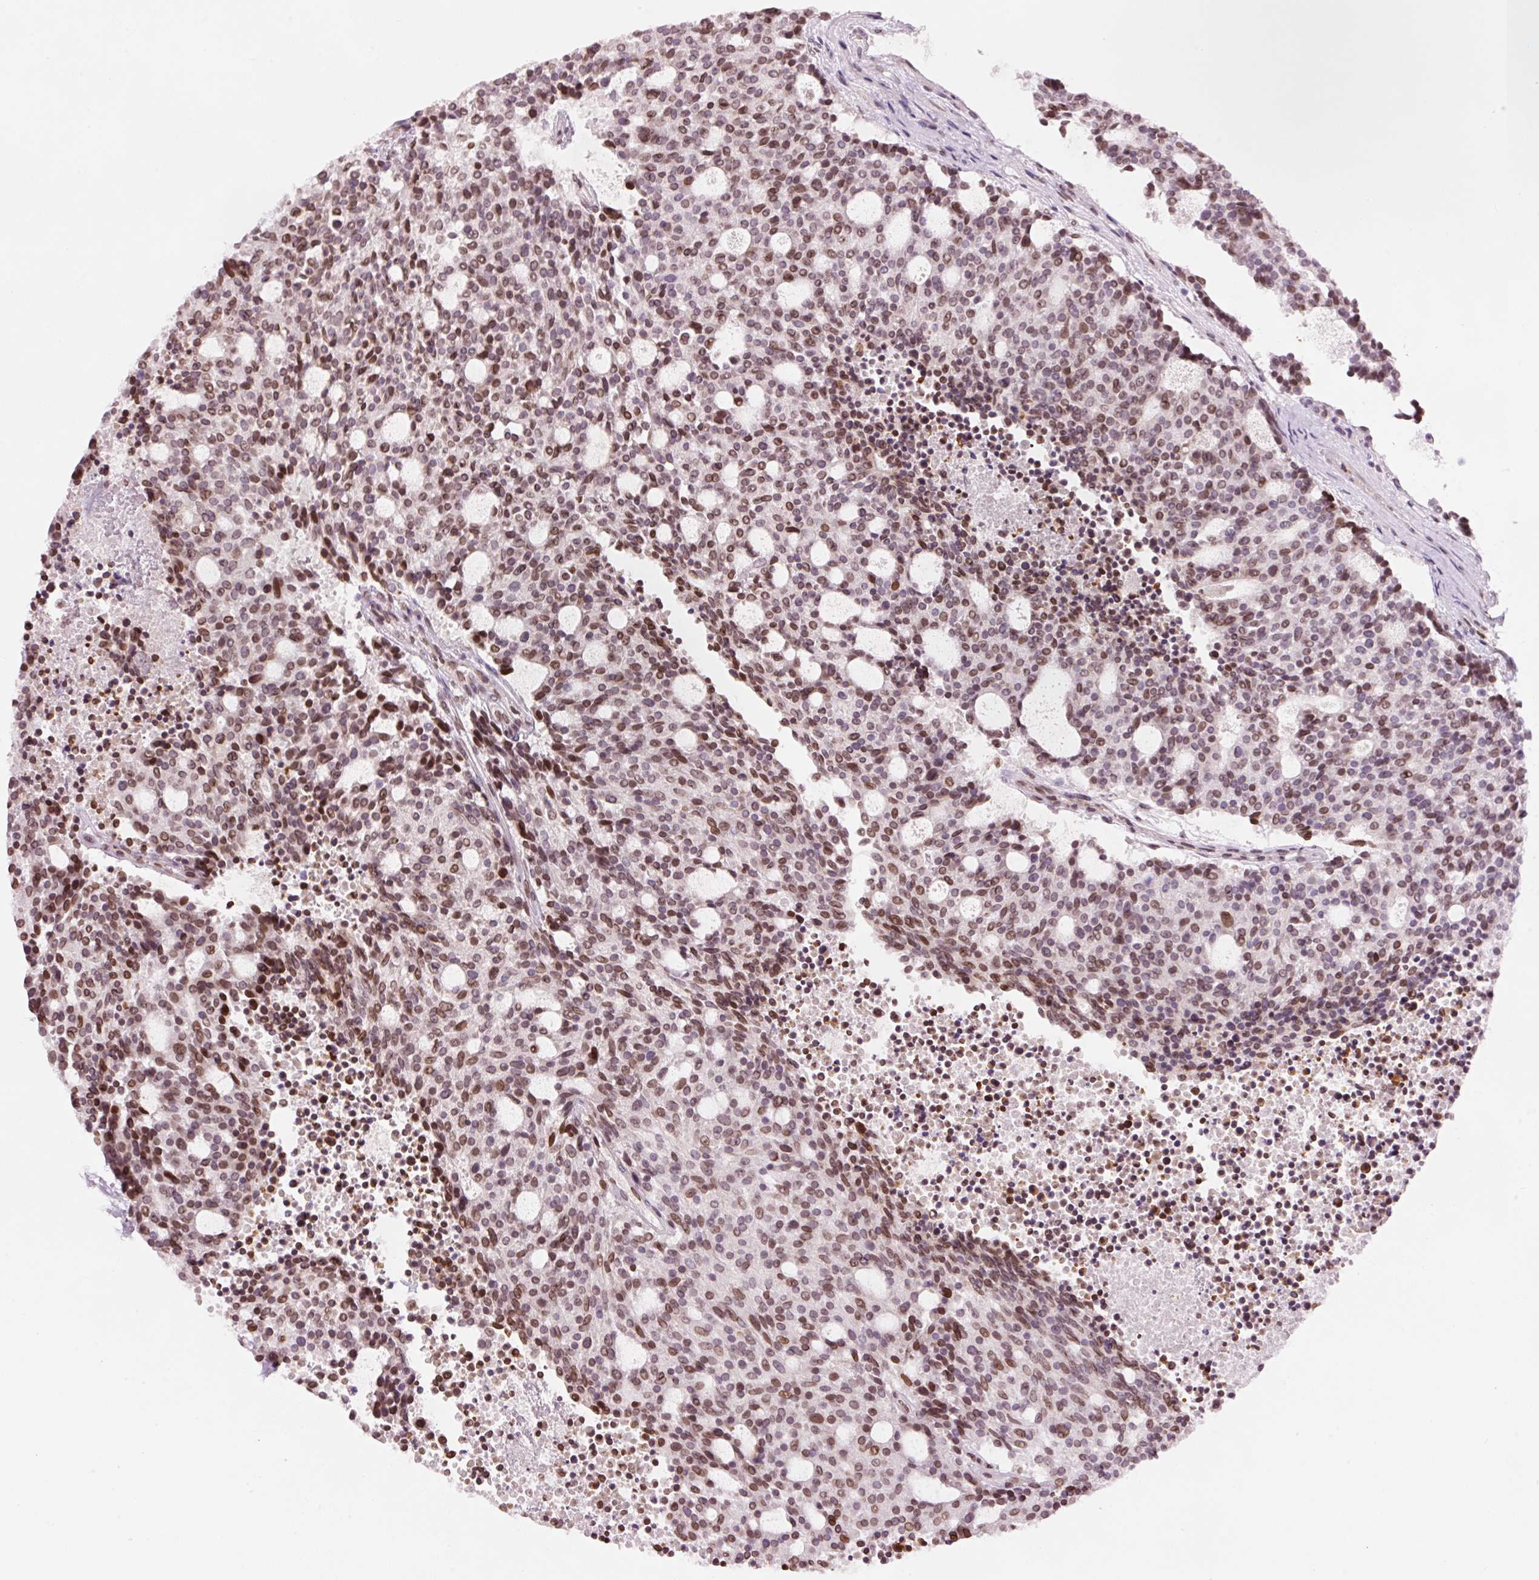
{"staining": {"intensity": "moderate", "quantity": ">75%", "location": "cytoplasmic/membranous,nuclear"}, "tissue": "carcinoid", "cell_type": "Tumor cells", "image_type": "cancer", "snomed": [{"axis": "morphology", "description": "Carcinoid, malignant, NOS"}, {"axis": "topography", "description": "Pancreas"}], "caption": "The photomicrograph demonstrates a brown stain indicating the presence of a protein in the cytoplasmic/membranous and nuclear of tumor cells in carcinoid. (Stains: DAB in brown, nuclei in blue, Microscopy: brightfield microscopy at high magnification).", "gene": "ZNF224", "patient": {"sex": "female", "age": 54}}